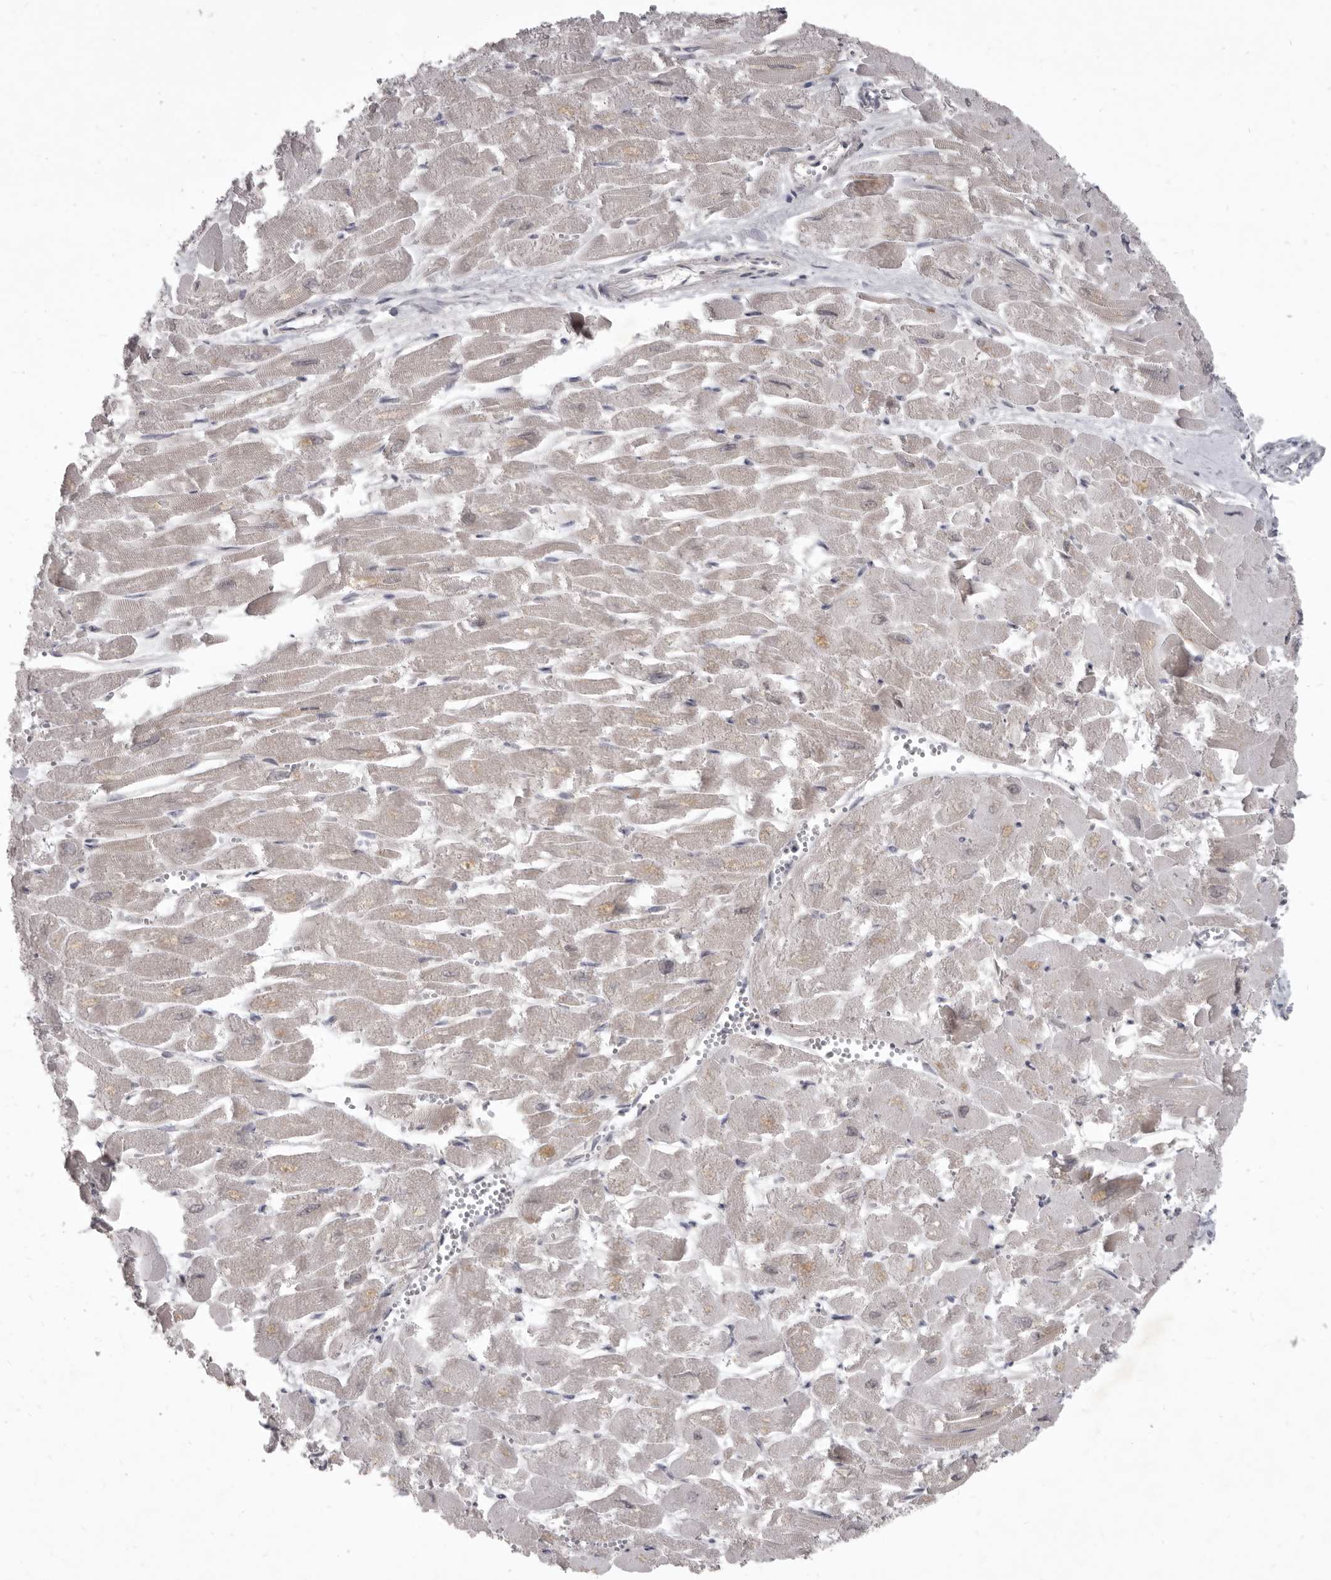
{"staining": {"intensity": "weak", "quantity": "<25%", "location": "cytoplasmic/membranous"}, "tissue": "heart muscle", "cell_type": "Cardiomyocytes", "image_type": "normal", "snomed": [{"axis": "morphology", "description": "Normal tissue, NOS"}, {"axis": "topography", "description": "Heart"}], "caption": "This is an IHC micrograph of normal heart muscle. There is no expression in cardiomyocytes.", "gene": "GSK3B", "patient": {"sex": "male", "age": 54}}